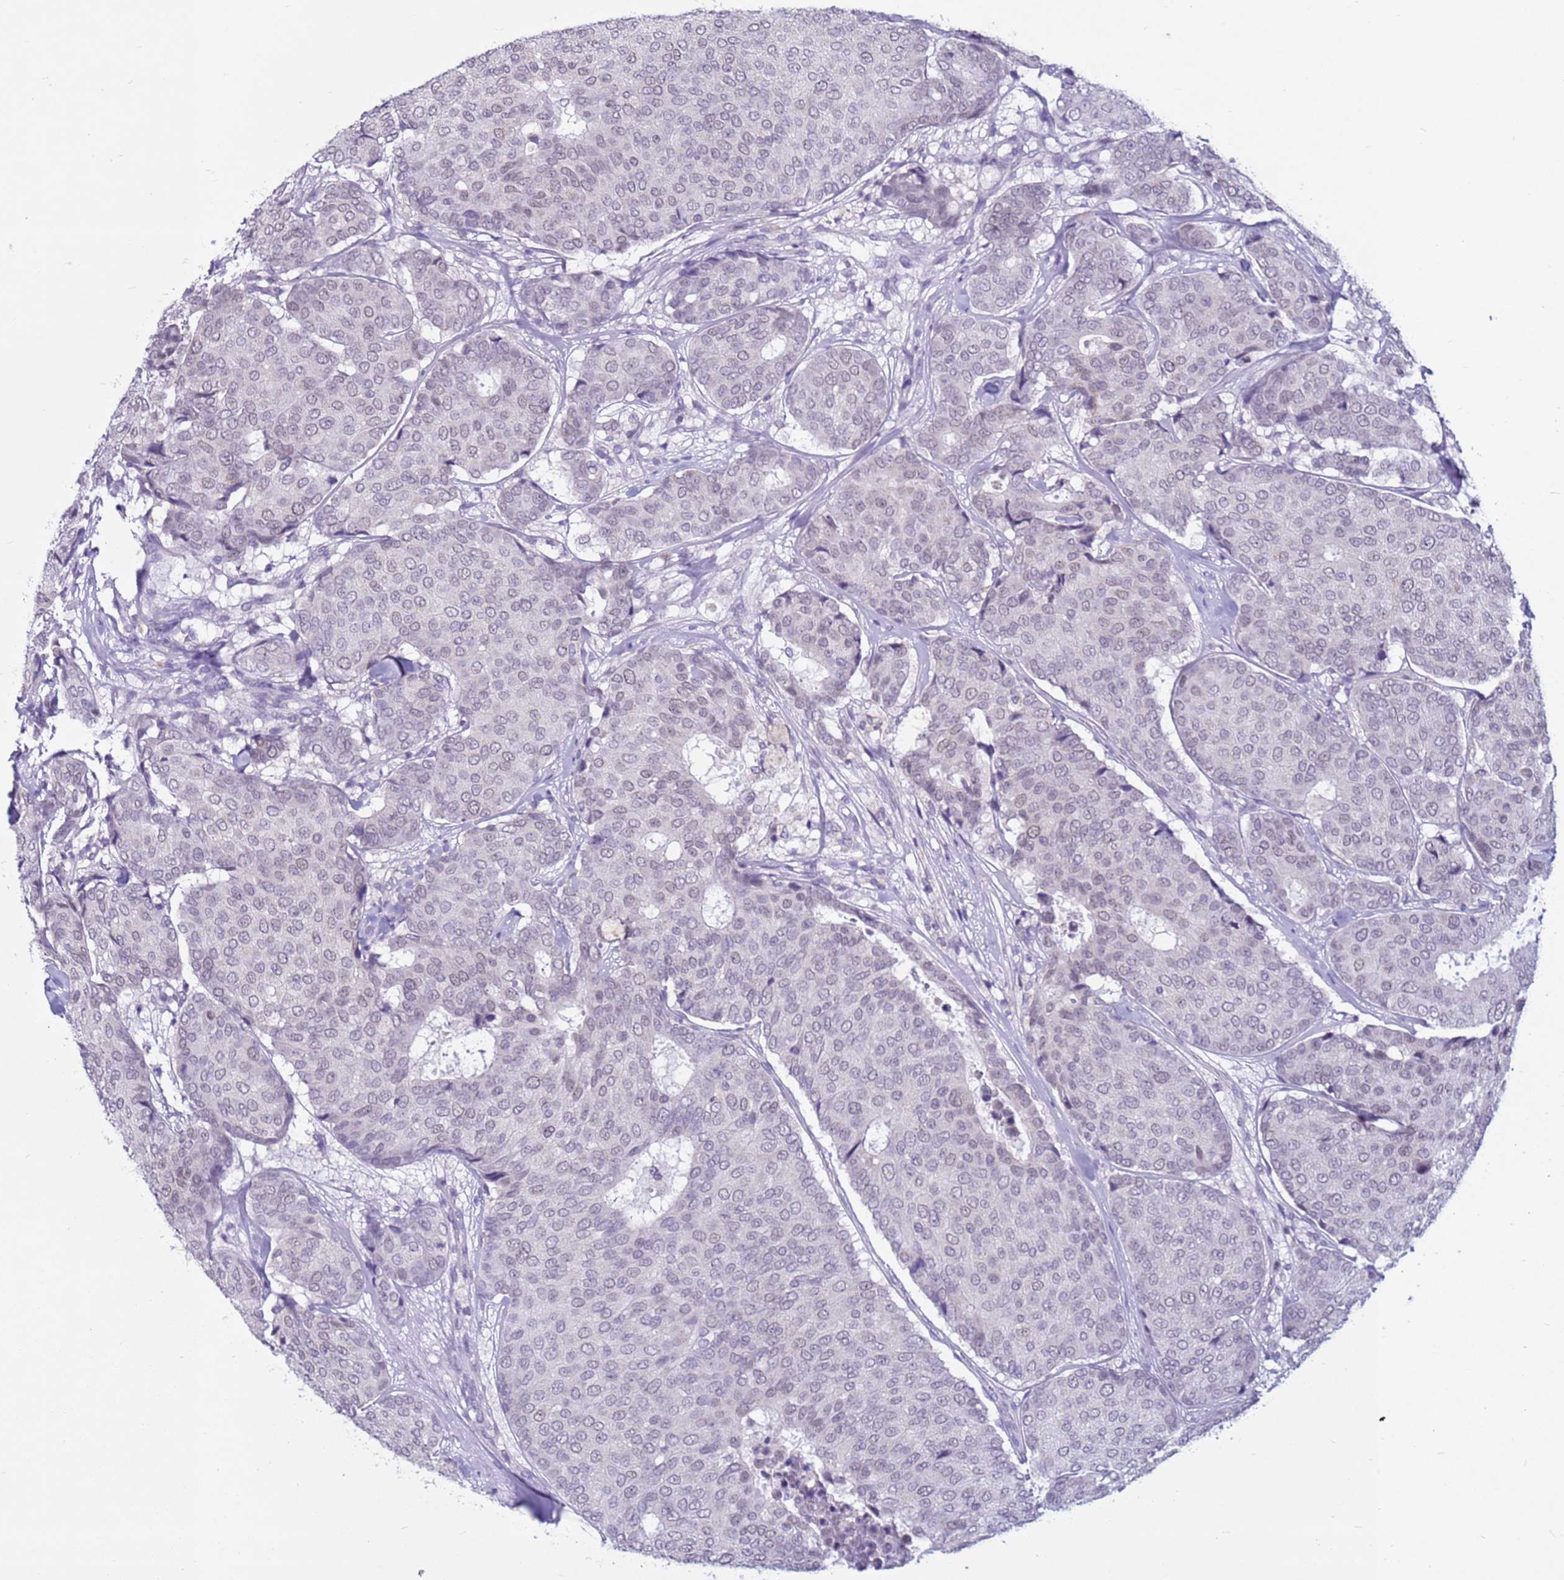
{"staining": {"intensity": "negative", "quantity": "none", "location": "none"}, "tissue": "breast cancer", "cell_type": "Tumor cells", "image_type": "cancer", "snomed": [{"axis": "morphology", "description": "Duct carcinoma"}, {"axis": "topography", "description": "Breast"}], "caption": "An image of human breast cancer (infiltrating ductal carcinoma) is negative for staining in tumor cells.", "gene": "CDK2AP2", "patient": {"sex": "female", "age": 75}}